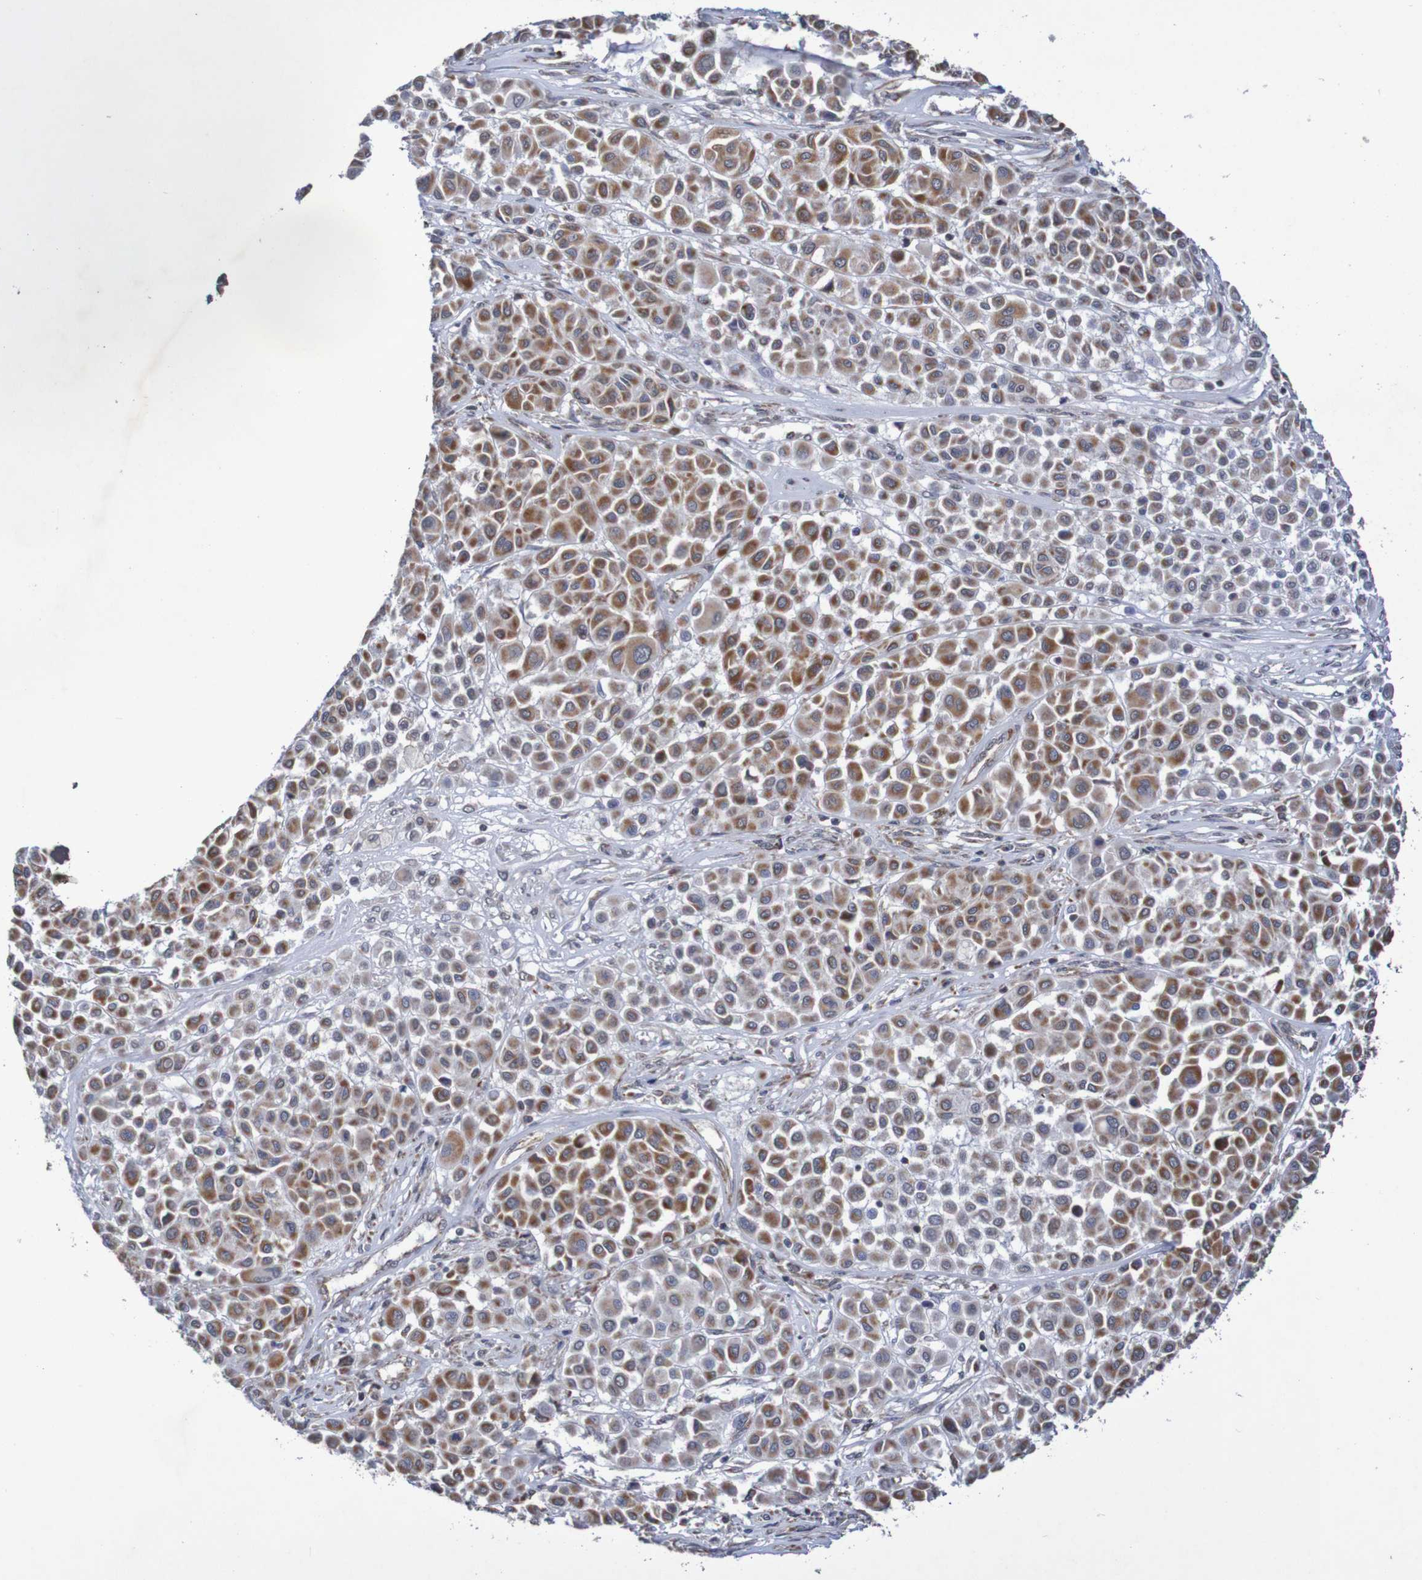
{"staining": {"intensity": "moderate", "quantity": ">75%", "location": "cytoplasmic/membranous"}, "tissue": "melanoma", "cell_type": "Tumor cells", "image_type": "cancer", "snomed": [{"axis": "morphology", "description": "Malignant melanoma, Metastatic site"}, {"axis": "topography", "description": "Soft tissue"}], "caption": "Immunohistochemistry staining of melanoma, which demonstrates medium levels of moderate cytoplasmic/membranous expression in about >75% of tumor cells indicating moderate cytoplasmic/membranous protein staining. The staining was performed using DAB (brown) for protein detection and nuclei were counterstained in hematoxylin (blue).", "gene": "DVL1", "patient": {"sex": "male", "age": 41}}